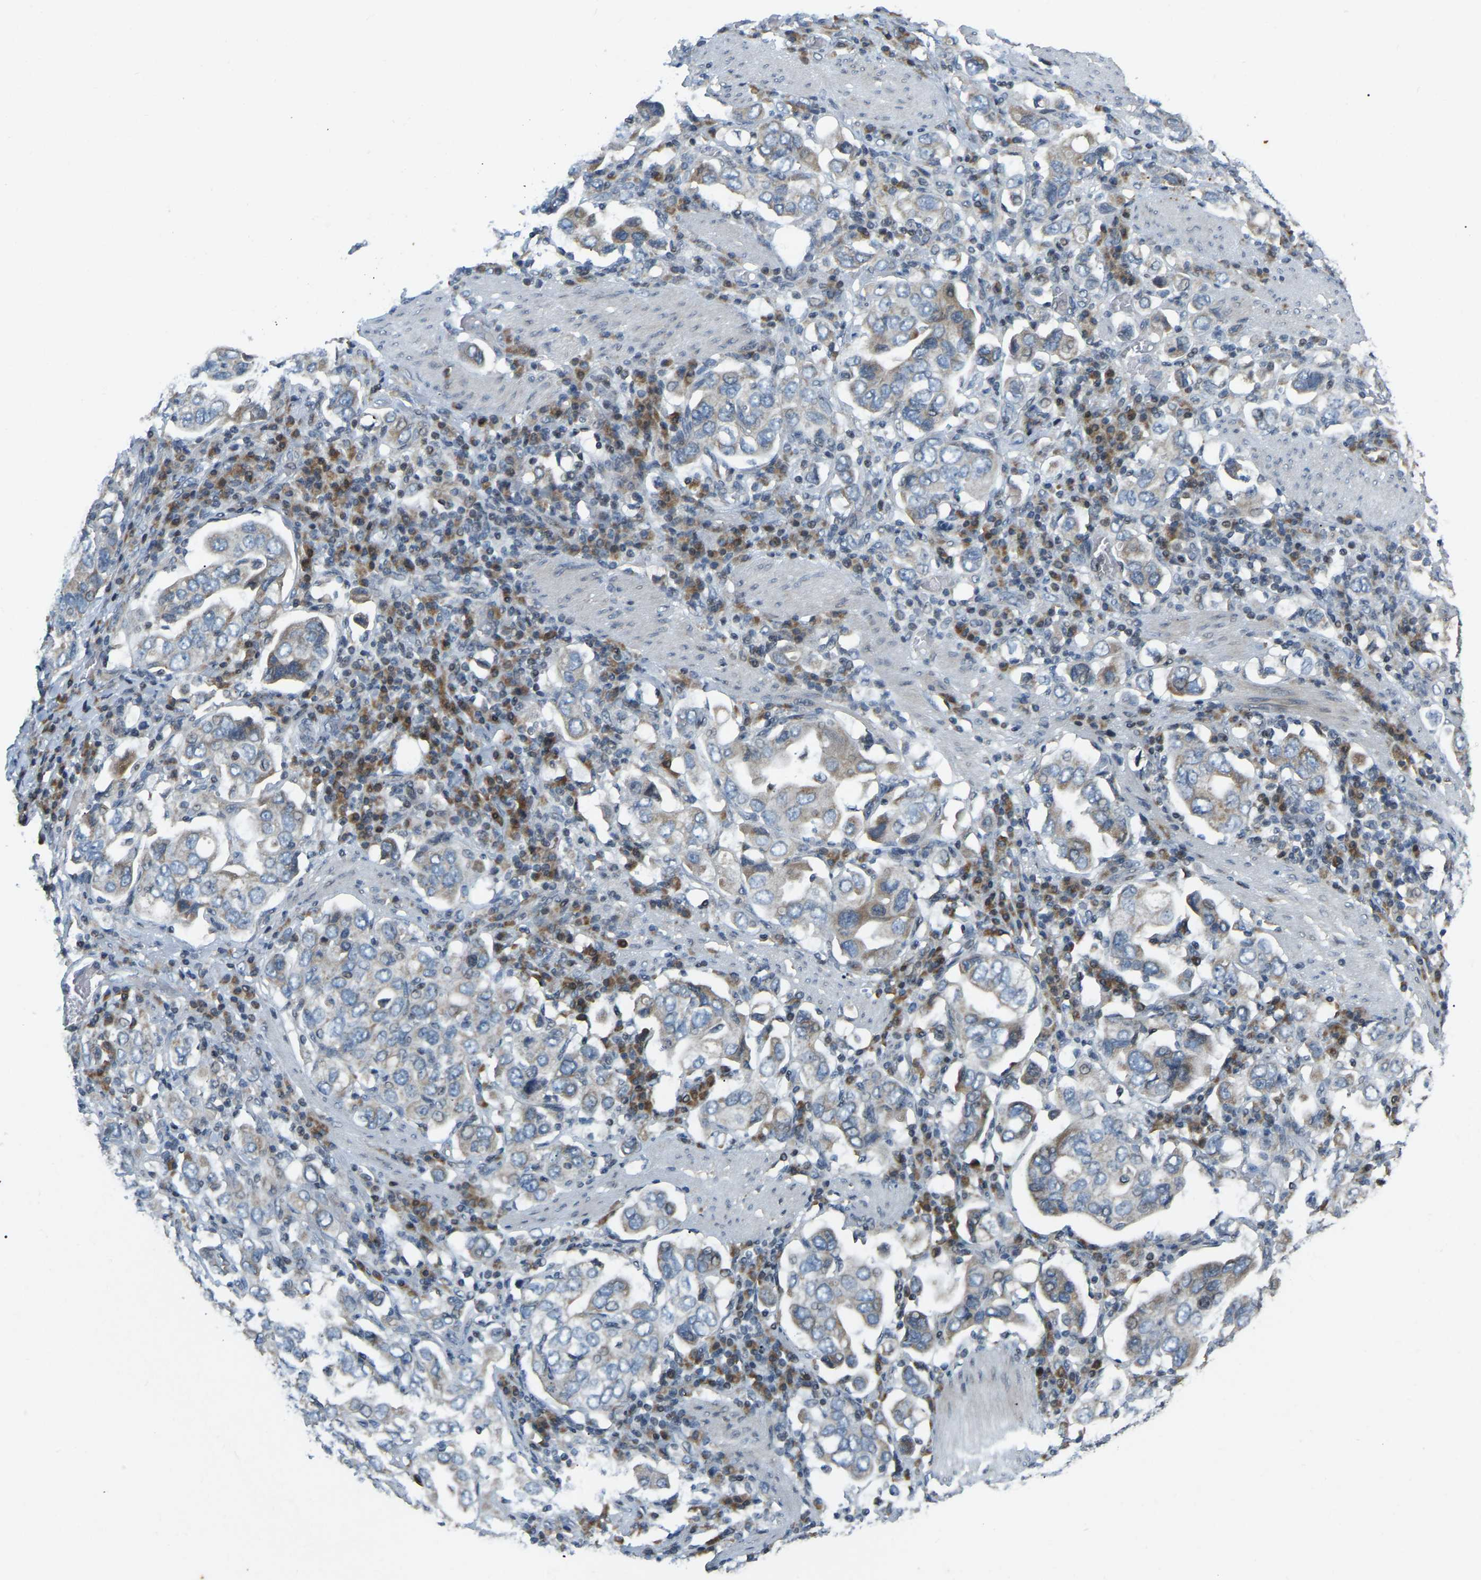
{"staining": {"intensity": "moderate", "quantity": "25%-75%", "location": "cytoplasmic/membranous"}, "tissue": "stomach cancer", "cell_type": "Tumor cells", "image_type": "cancer", "snomed": [{"axis": "morphology", "description": "Adenocarcinoma, NOS"}, {"axis": "topography", "description": "Stomach, upper"}], "caption": "Immunohistochemistry (IHC) micrograph of human stomach adenocarcinoma stained for a protein (brown), which demonstrates medium levels of moderate cytoplasmic/membranous staining in approximately 25%-75% of tumor cells.", "gene": "PARL", "patient": {"sex": "male", "age": 62}}